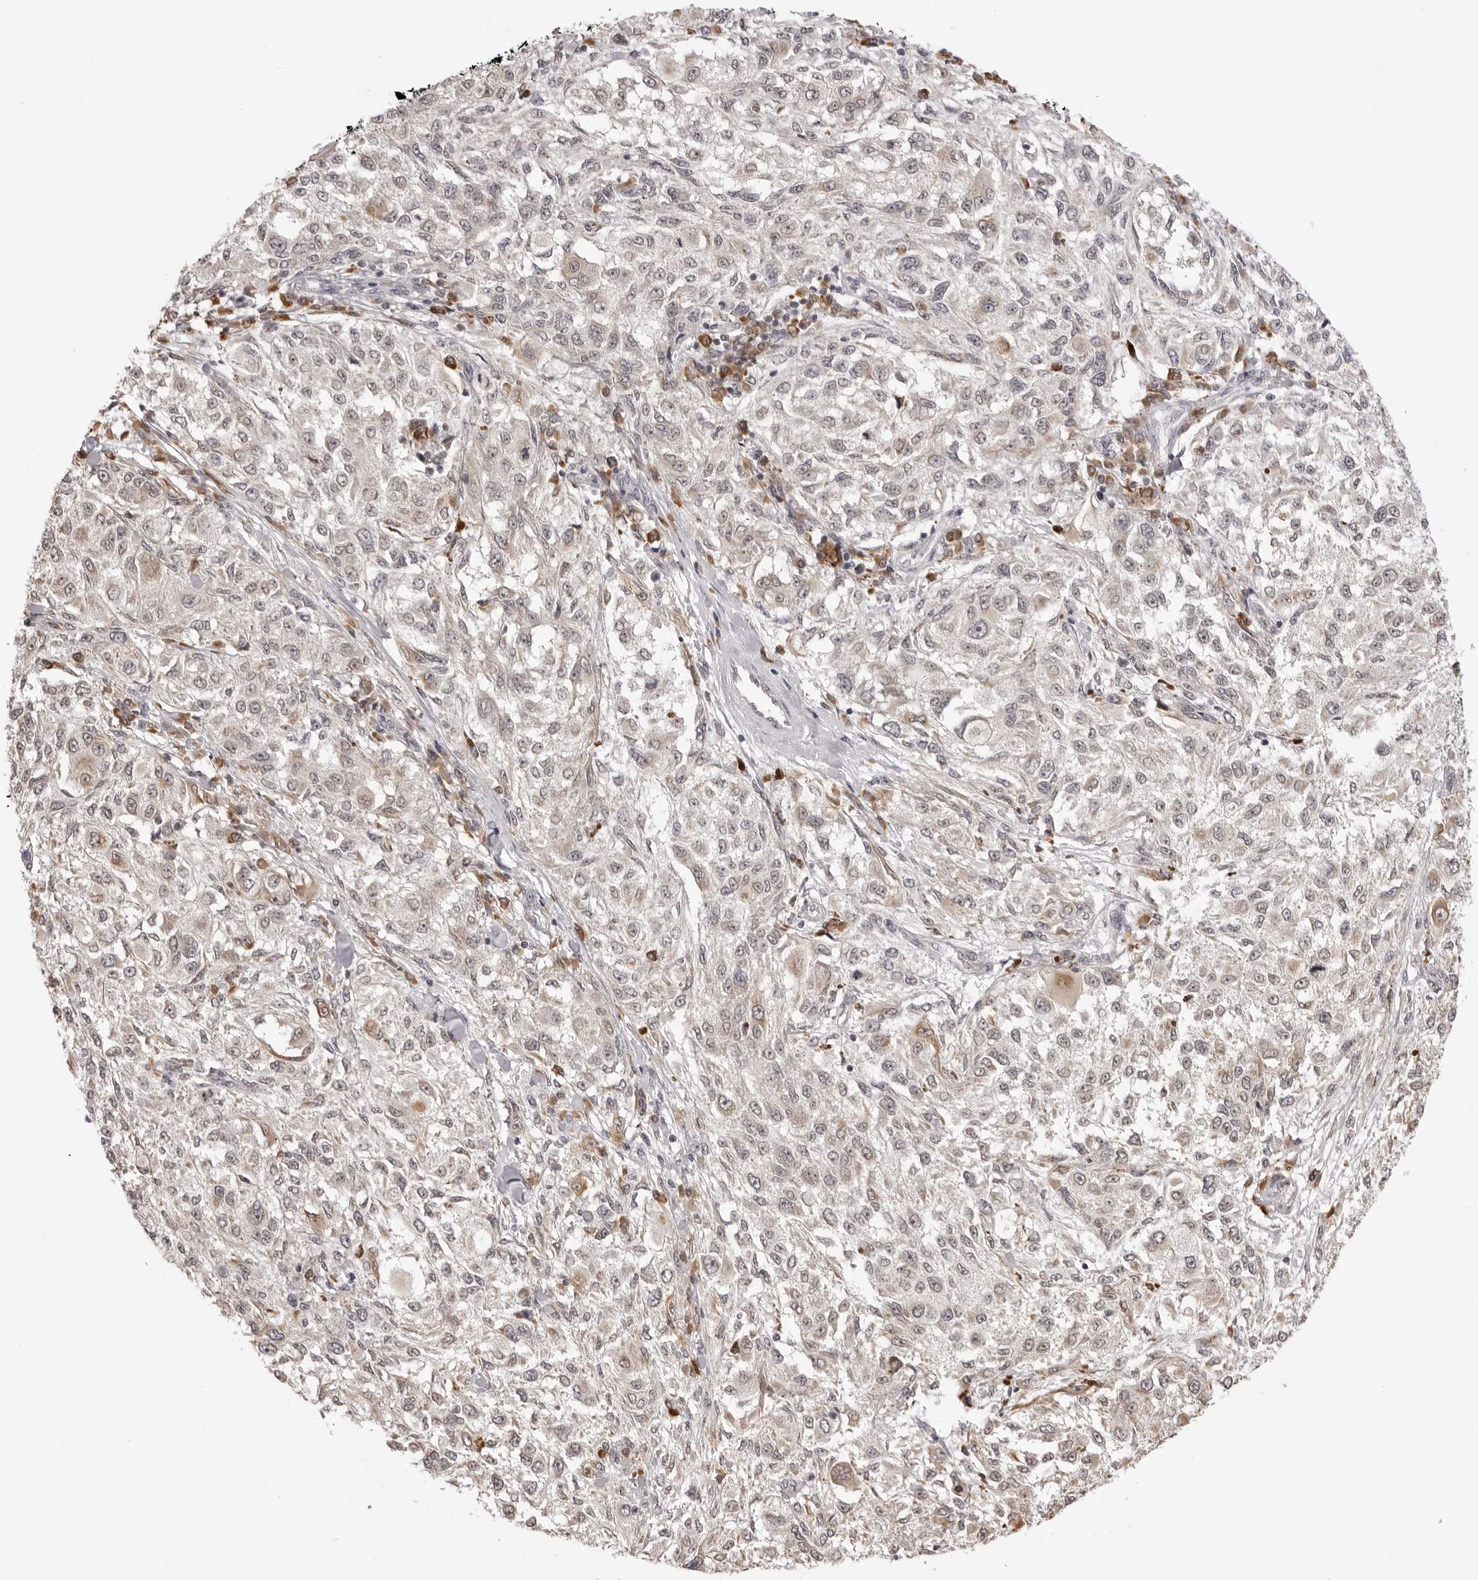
{"staining": {"intensity": "weak", "quantity": "<25%", "location": "cytoplasmic/membranous"}, "tissue": "melanoma", "cell_type": "Tumor cells", "image_type": "cancer", "snomed": [{"axis": "morphology", "description": "Necrosis, NOS"}, {"axis": "morphology", "description": "Malignant melanoma, NOS"}, {"axis": "topography", "description": "Skin"}], "caption": "Immunohistochemical staining of melanoma reveals no significant expression in tumor cells.", "gene": "ZC3H11A", "patient": {"sex": "female", "age": 87}}